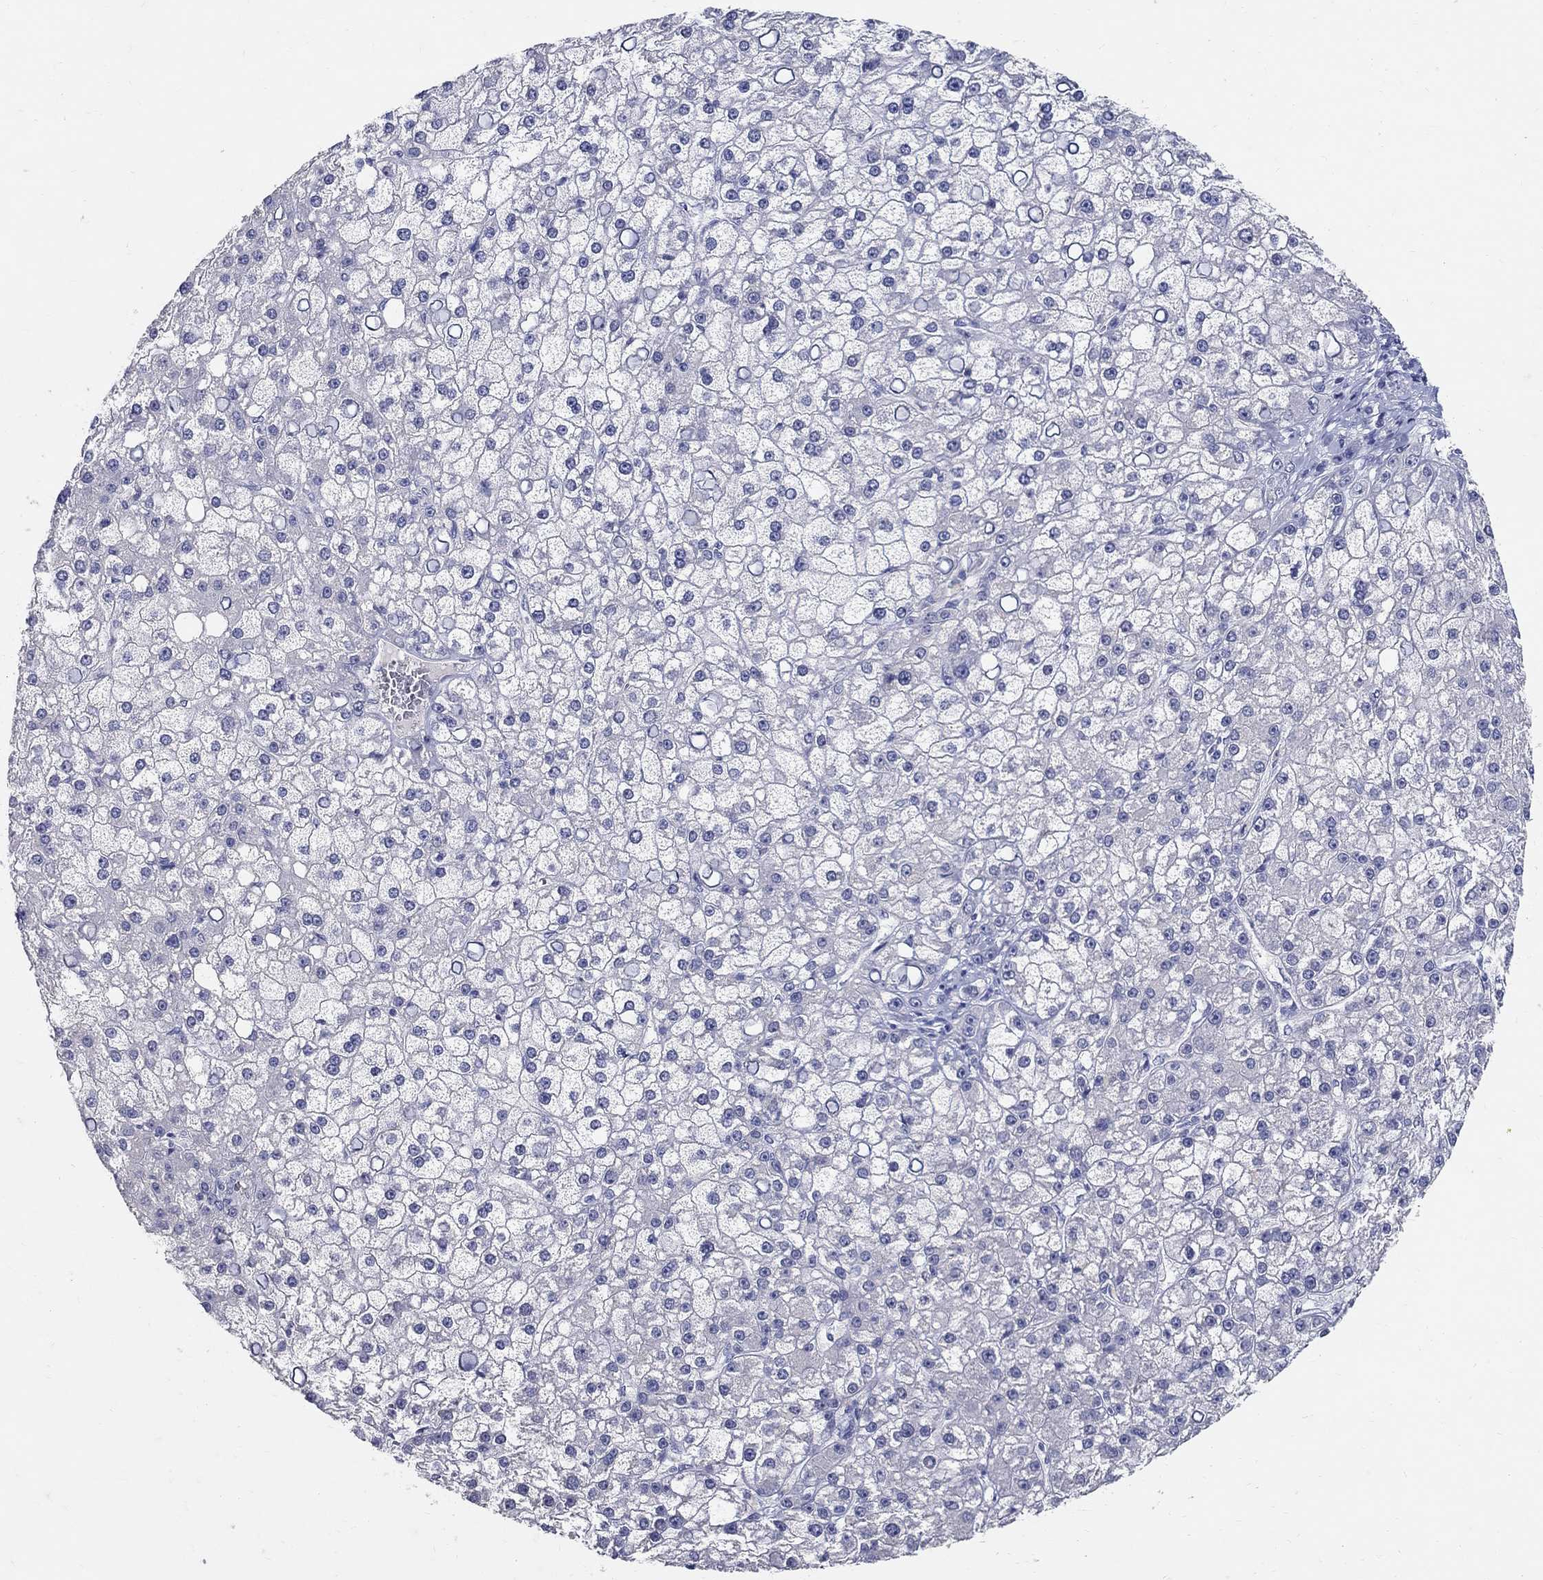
{"staining": {"intensity": "negative", "quantity": "none", "location": "none"}, "tissue": "liver cancer", "cell_type": "Tumor cells", "image_type": "cancer", "snomed": [{"axis": "morphology", "description": "Carcinoma, Hepatocellular, NOS"}, {"axis": "topography", "description": "Liver"}], "caption": "The micrograph exhibits no significant expression in tumor cells of liver hepatocellular carcinoma.", "gene": "SOX2", "patient": {"sex": "male", "age": 67}}